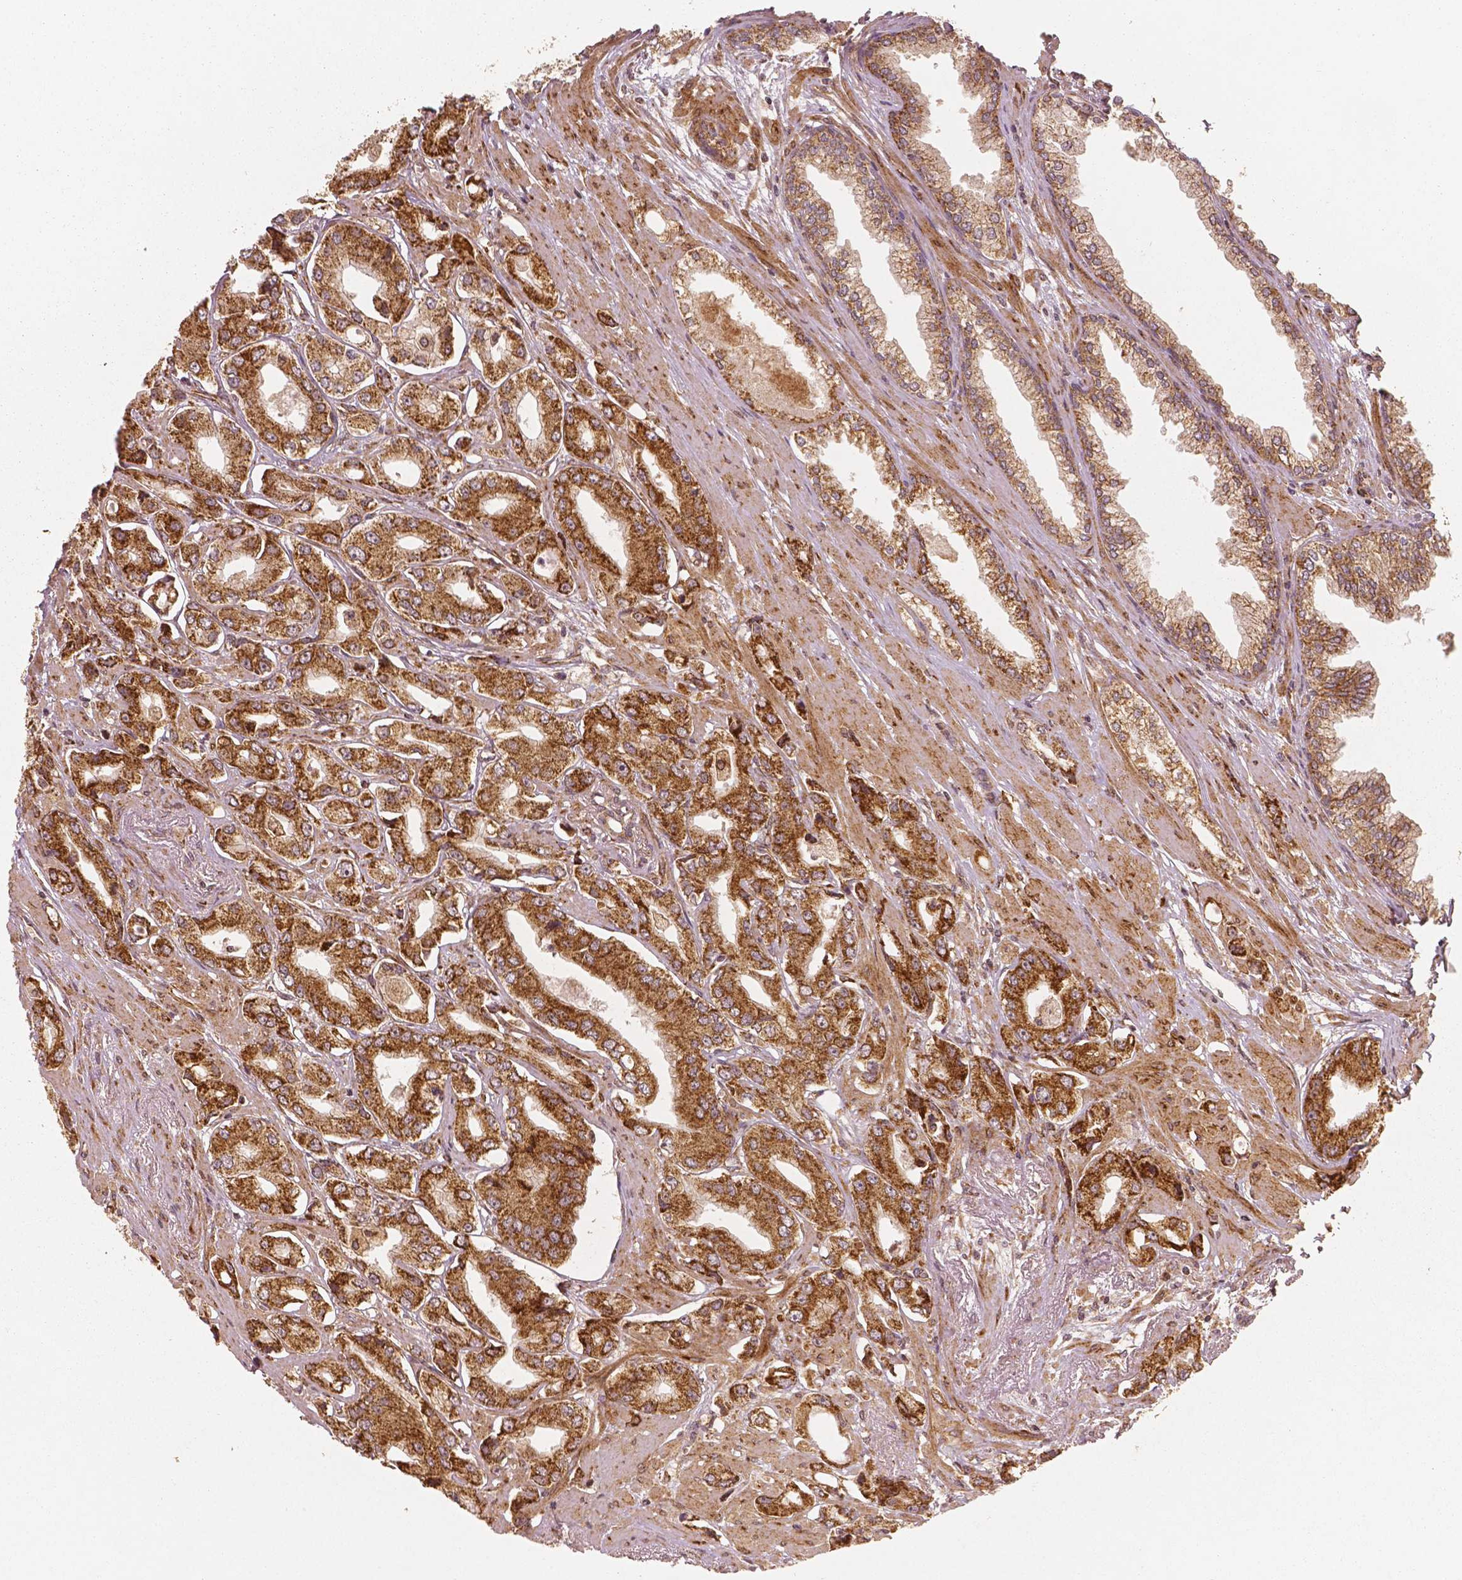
{"staining": {"intensity": "strong", "quantity": ">75%", "location": "cytoplasmic/membranous"}, "tissue": "prostate cancer", "cell_type": "Tumor cells", "image_type": "cancer", "snomed": [{"axis": "morphology", "description": "Adenocarcinoma, Low grade"}, {"axis": "topography", "description": "Prostate"}], "caption": "Human low-grade adenocarcinoma (prostate) stained for a protein (brown) reveals strong cytoplasmic/membranous positive staining in approximately >75% of tumor cells.", "gene": "PGAM5", "patient": {"sex": "male", "age": 60}}